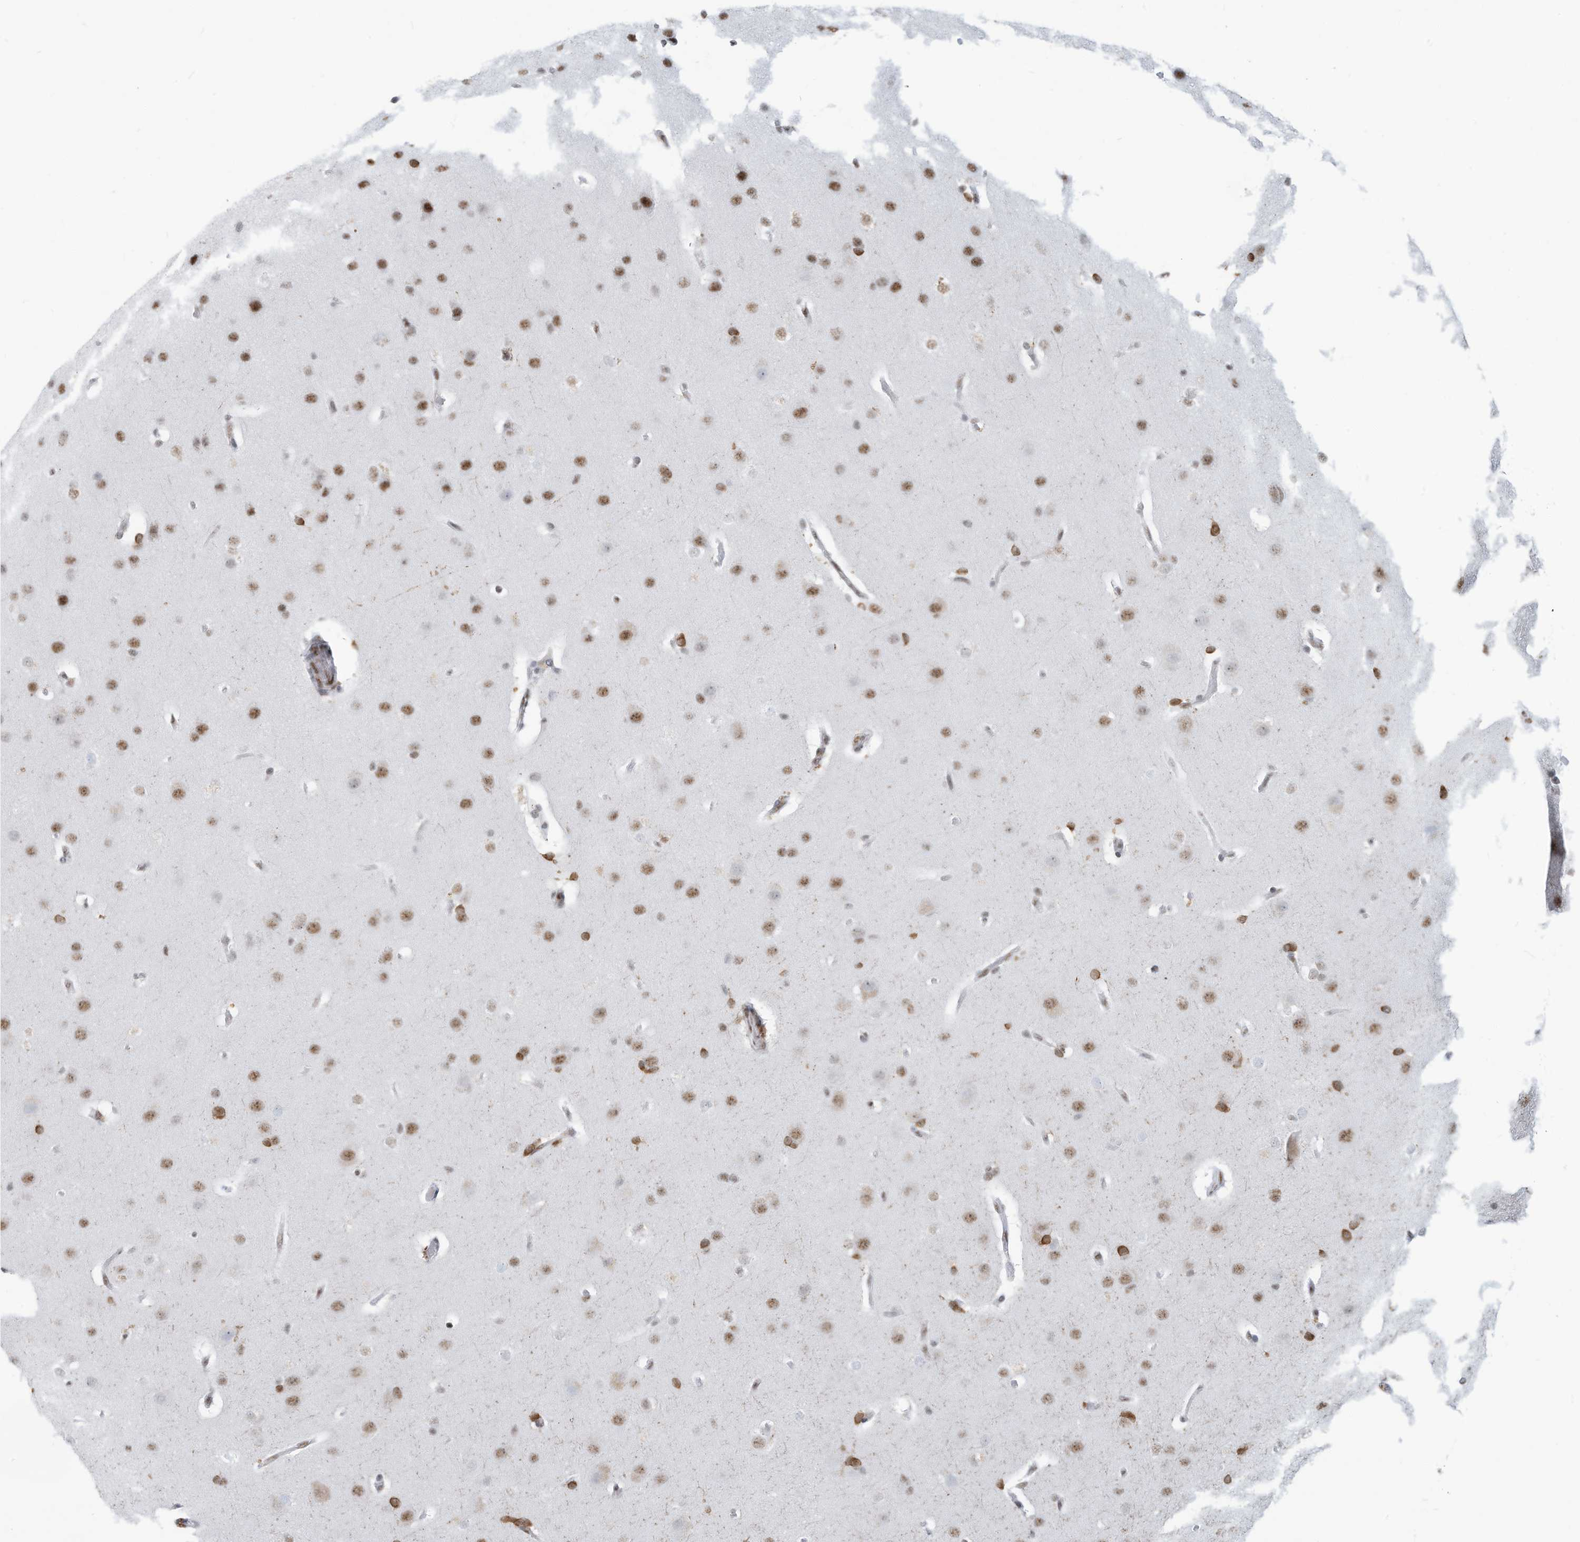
{"staining": {"intensity": "moderate", "quantity": ">75%", "location": "nuclear"}, "tissue": "glioma", "cell_type": "Tumor cells", "image_type": "cancer", "snomed": [{"axis": "morphology", "description": "Glioma, malignant, Low grade"}, {"axis": "topography", "description": "Brain"}], "caption": "Protein expression analysis of human glioma reveals moderate nuclear expression in approximately >75% of tumor cells.", "gene": "SARNP", "patient": {"sex": "female", "age": 37}}